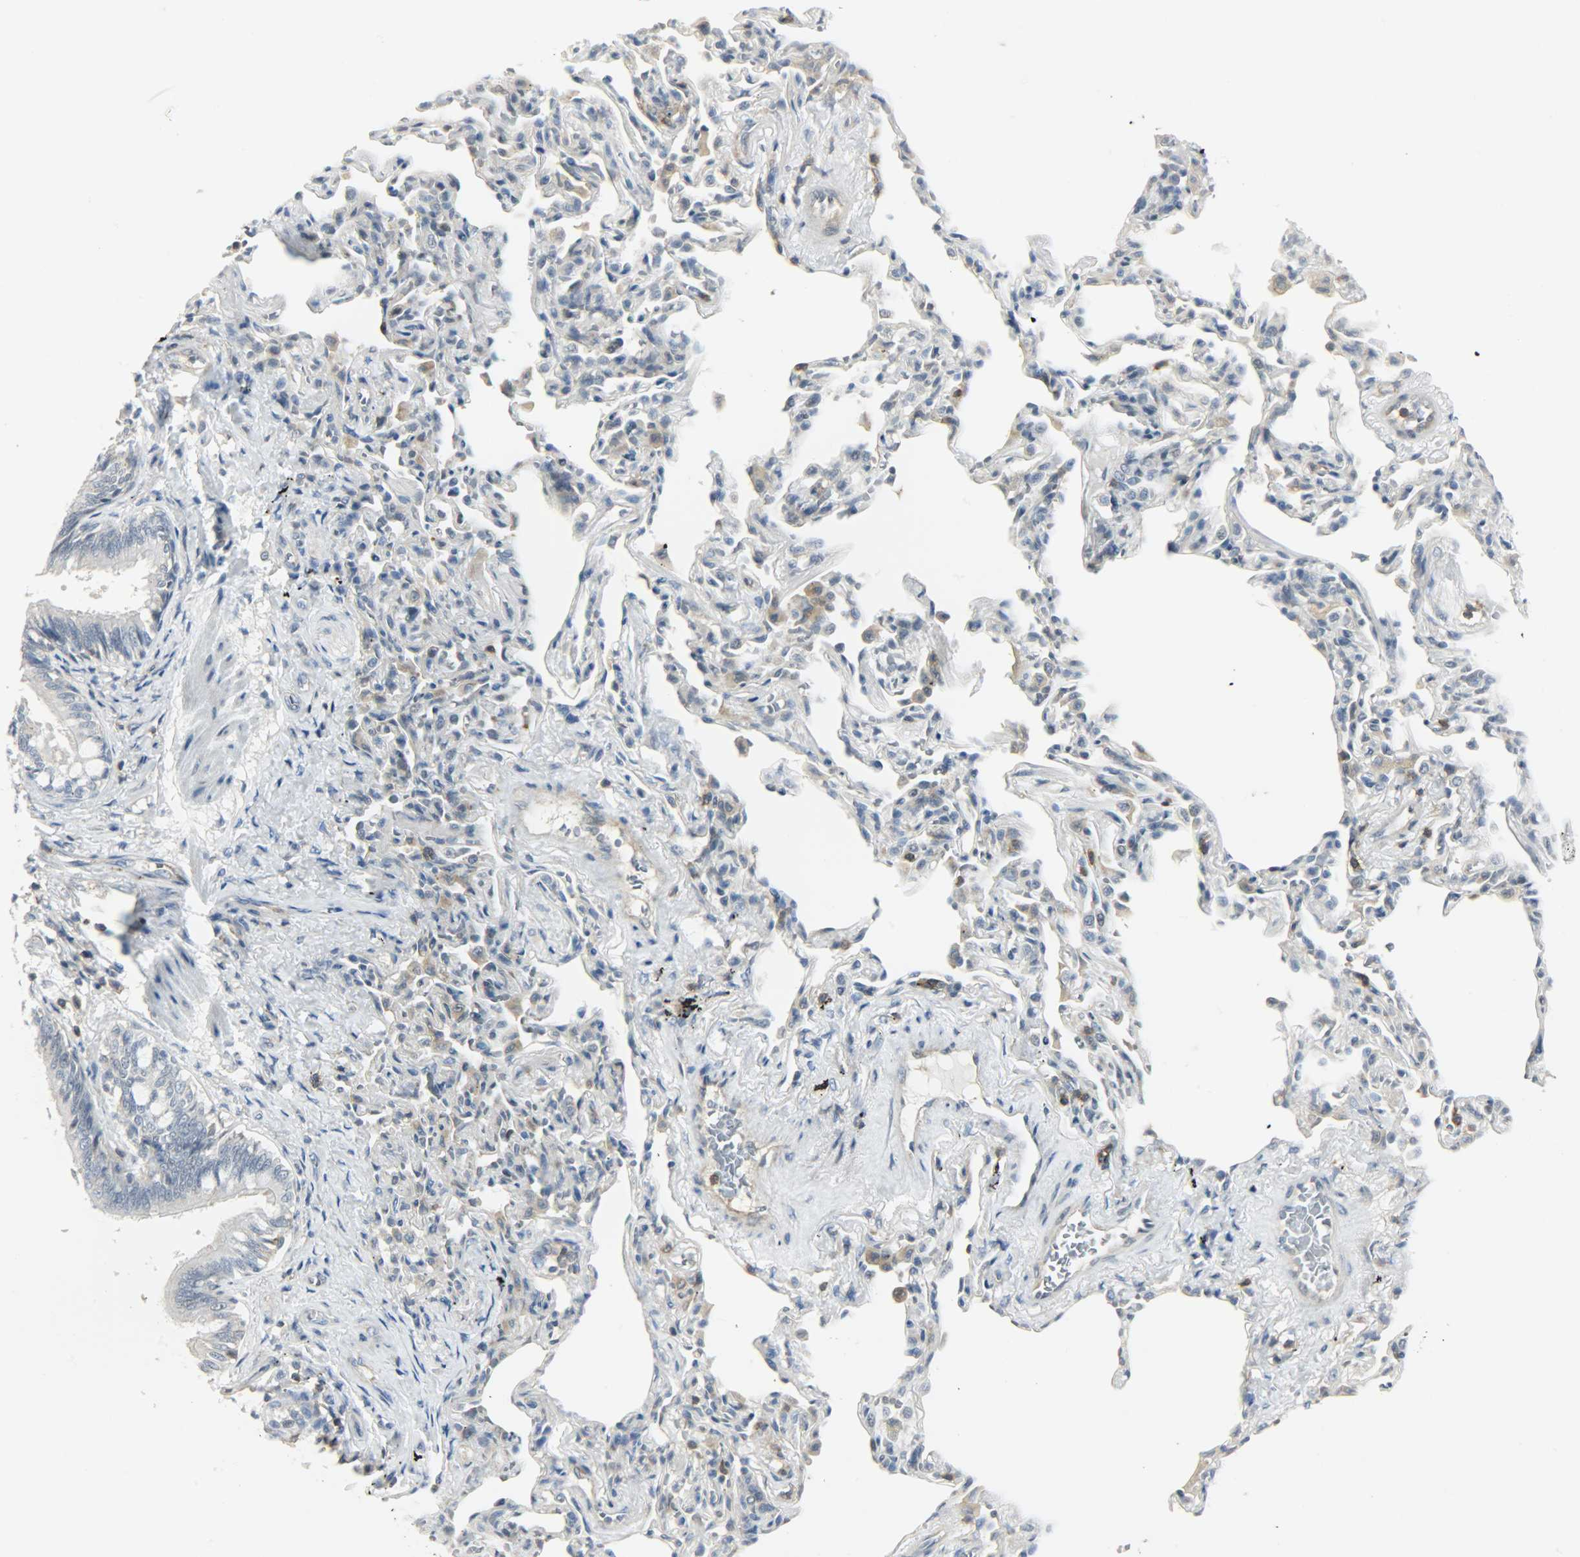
{"staining": {"intensity": "moderate", "quantity": "<25%", "location": "cytoplasmic/membranous"}, "tissue": "bronchus", "cell_type": "Respiratory epithelial cells", "image_type": "normal", "snomed": [{"axis": "morphology", "description": "Normal tissue, NOS"}, {"axis": "topography", "description": "Lung"}], "caption": "IHC histopathology image of benign human bronchus stained for a protein (brown), which displays low levels of moderate cytoplasmic/membranous positivity in approximately <25% of respiratory epithelial cells.", "gene": "CD4", "patient": {"sex": "male", "age": 64}}